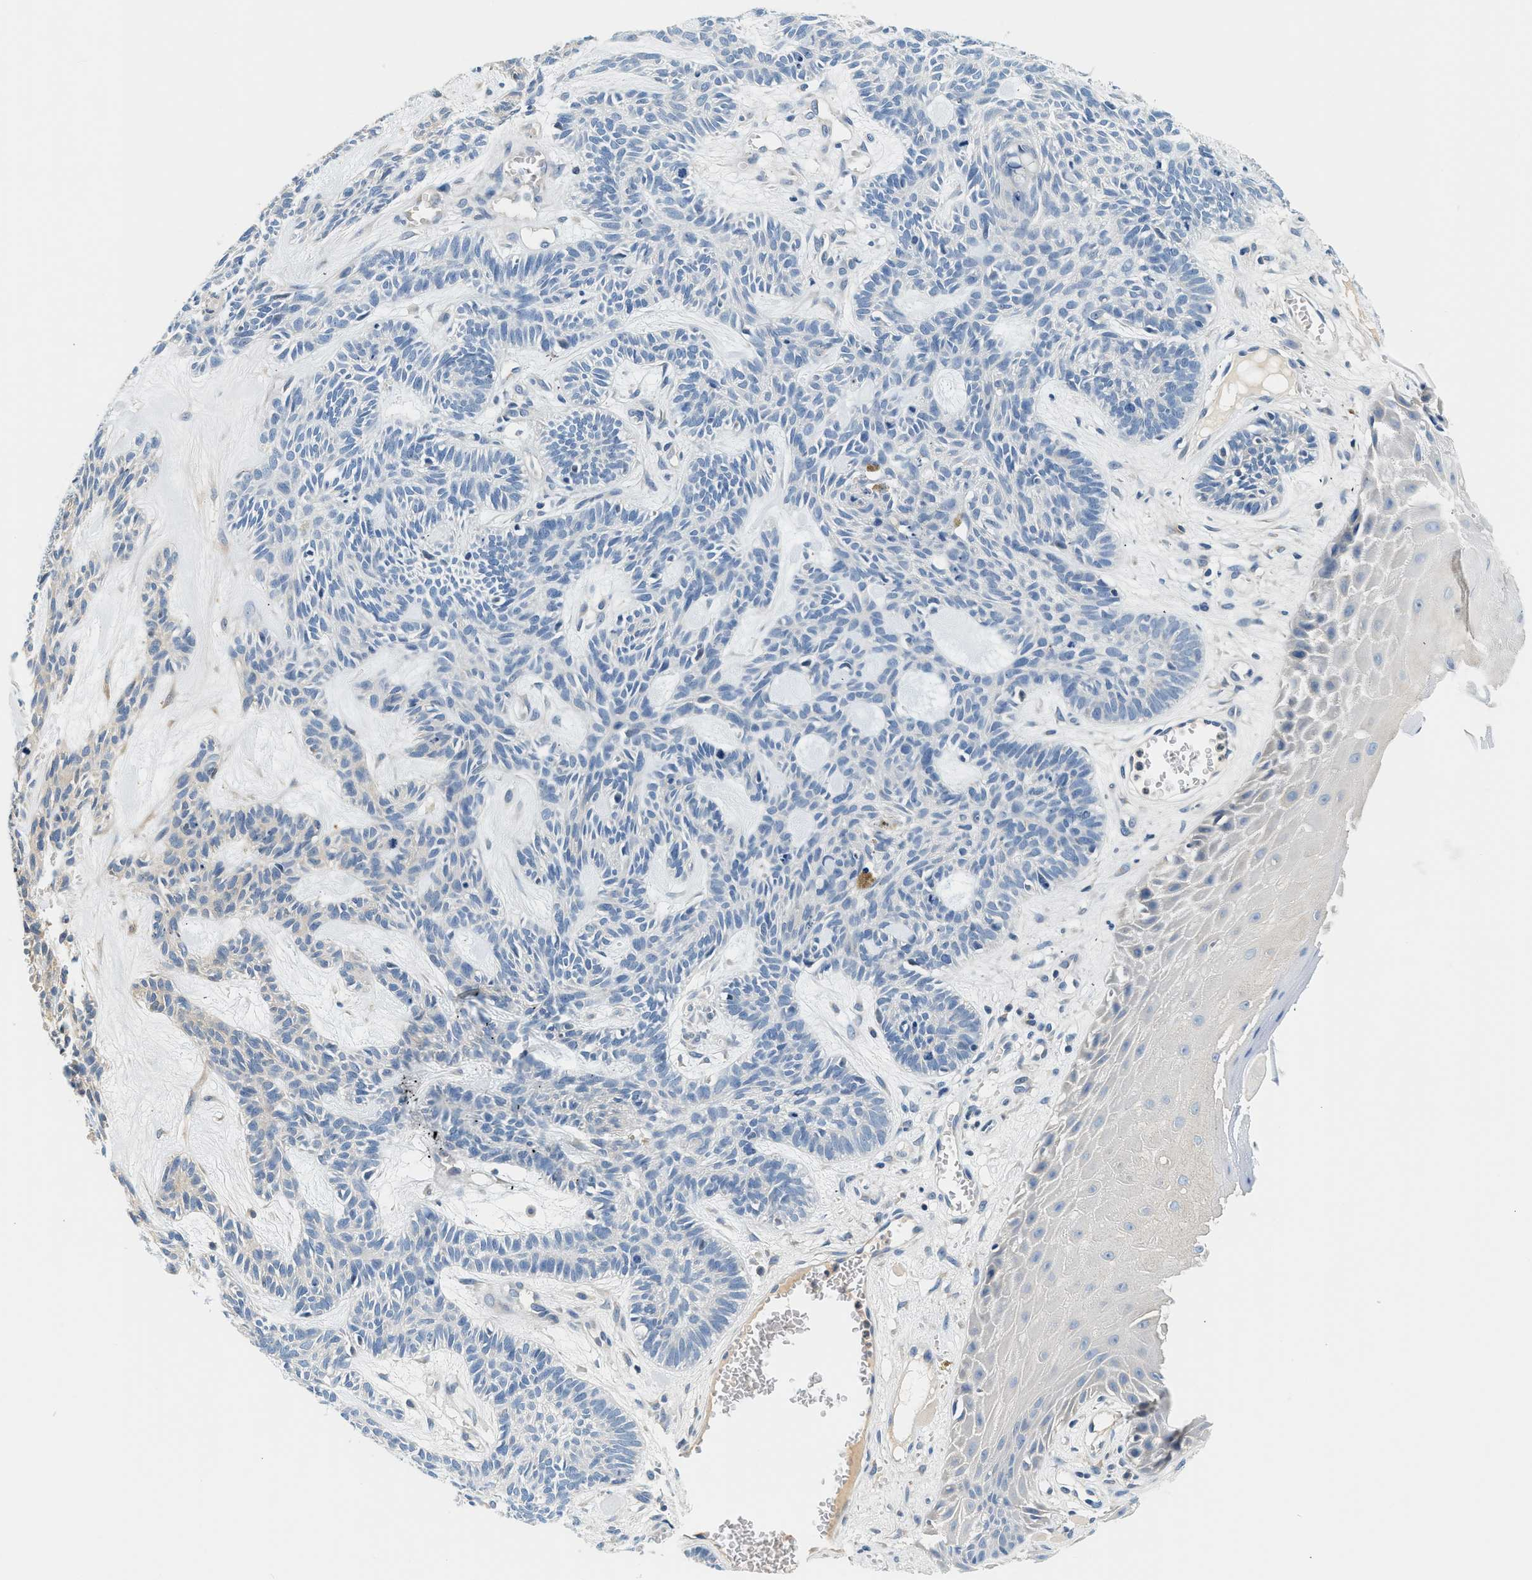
{"staining": {"intensity": "negative", "quantity": "none", "location": "none"}, "tissue": "skin cancer", "cell_type": "Tumor cells", "image_type": "cancer", "snomed": [{"axis": "morphology", "description": "Basal cell carcinoma"}, {"axis": "topography", "description": "Skin"}], "caption": "Tumor cells show no significant protein staining in basal cell carcinoma (skin).", "gene": "SLC35E1", "patient": {"sex": "male", "age": 67}}